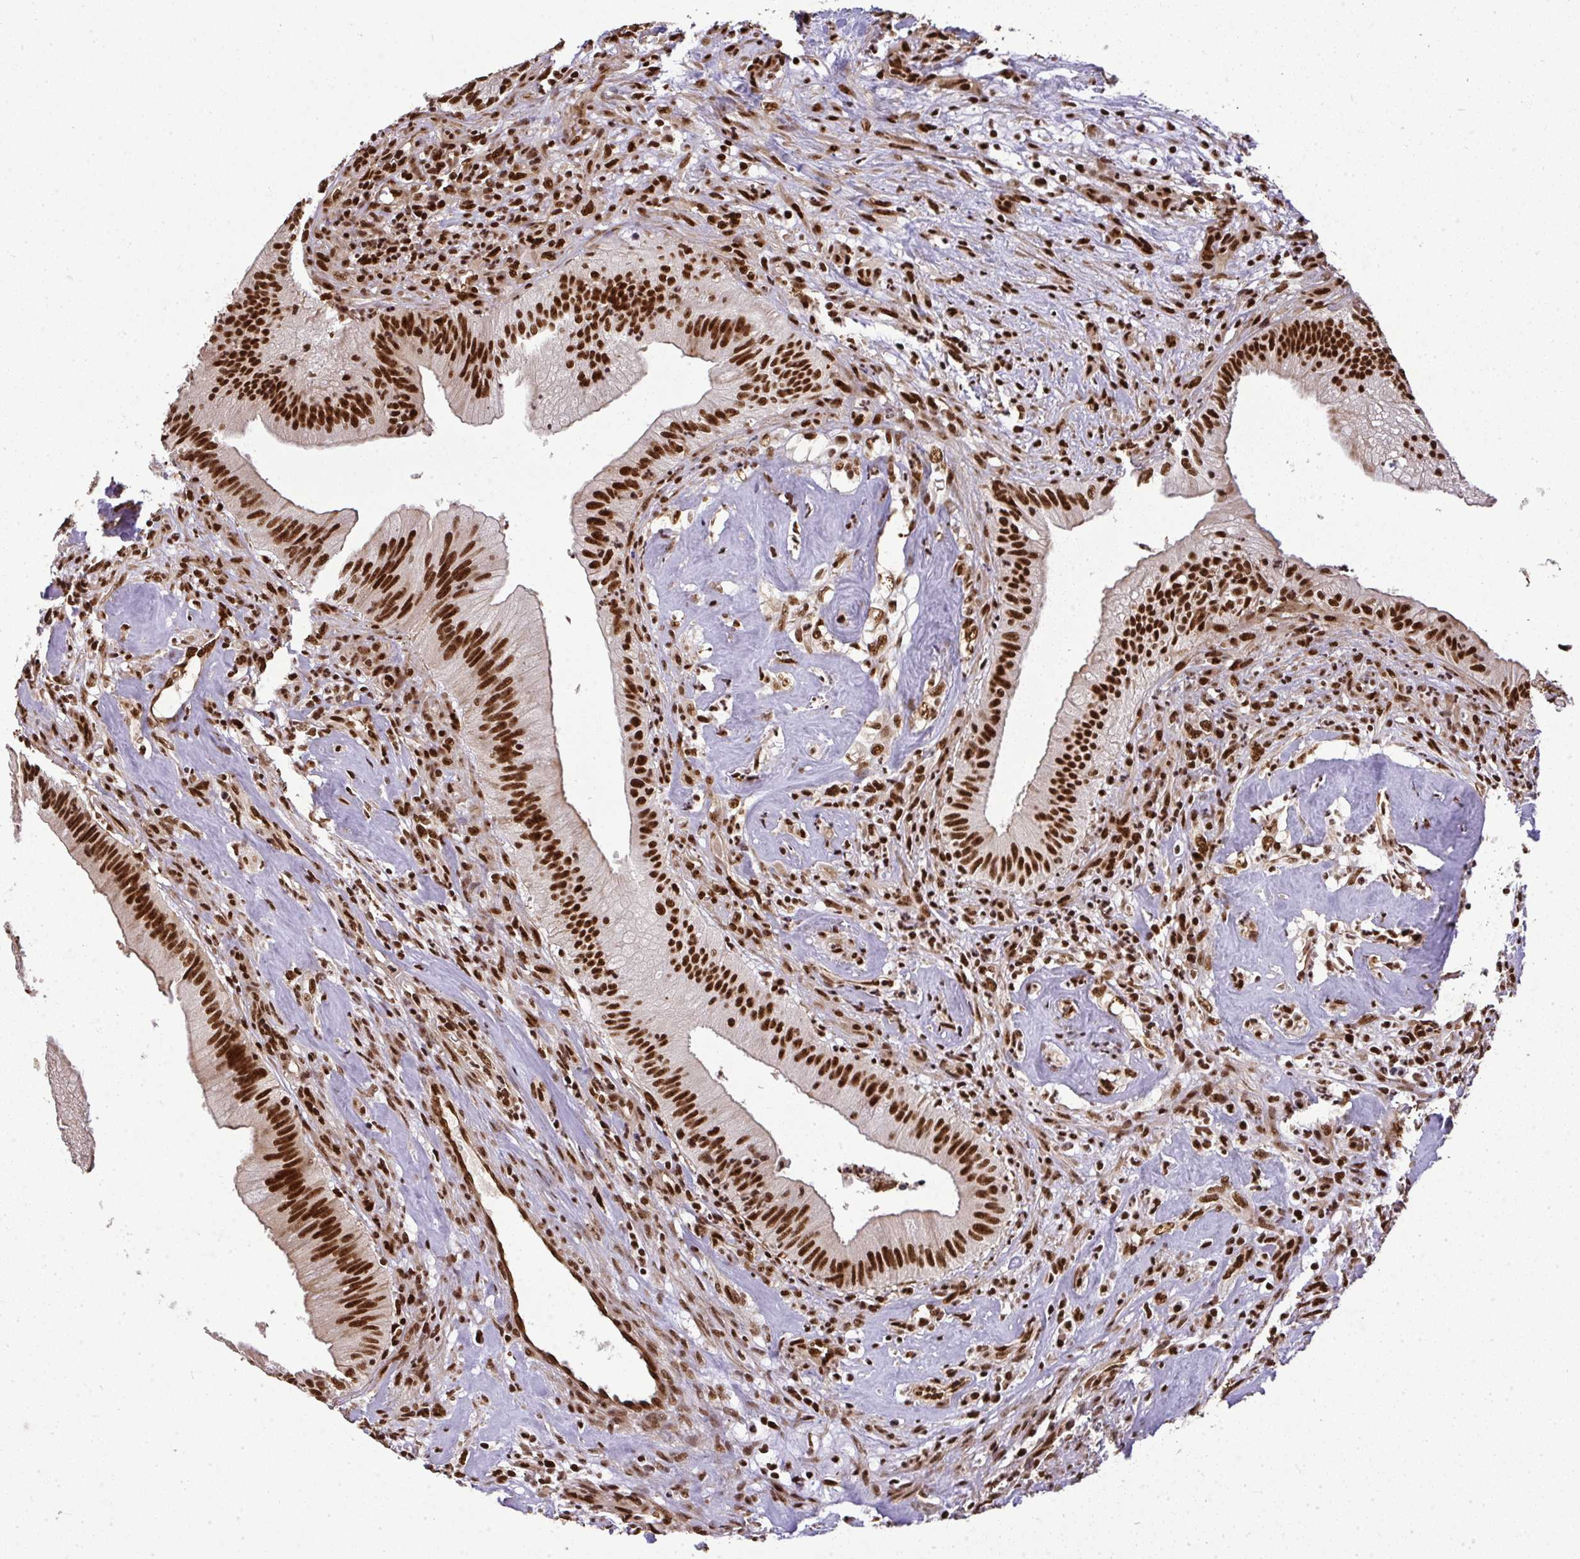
{"staining": {"intensity": "strong", "quantity": ">75%", "location": "nuclear"}, "tissue": "head and neck cancer", "cell_type": "Tumor cells", "image_type": "cancer", "snomed": [{"axis": "morphology", "description": "Adenocarcinoma, NOS"}, {"axis": "topography", "description": "Head-Neck"}], "caption": "Protein staining reveals strong nuclear staining in approximately >75% of tumor cells in head and neck cancer (adenocarcinoma).", "gene": "U2AF1", "patient": {"sex": "male", "age": 44}}